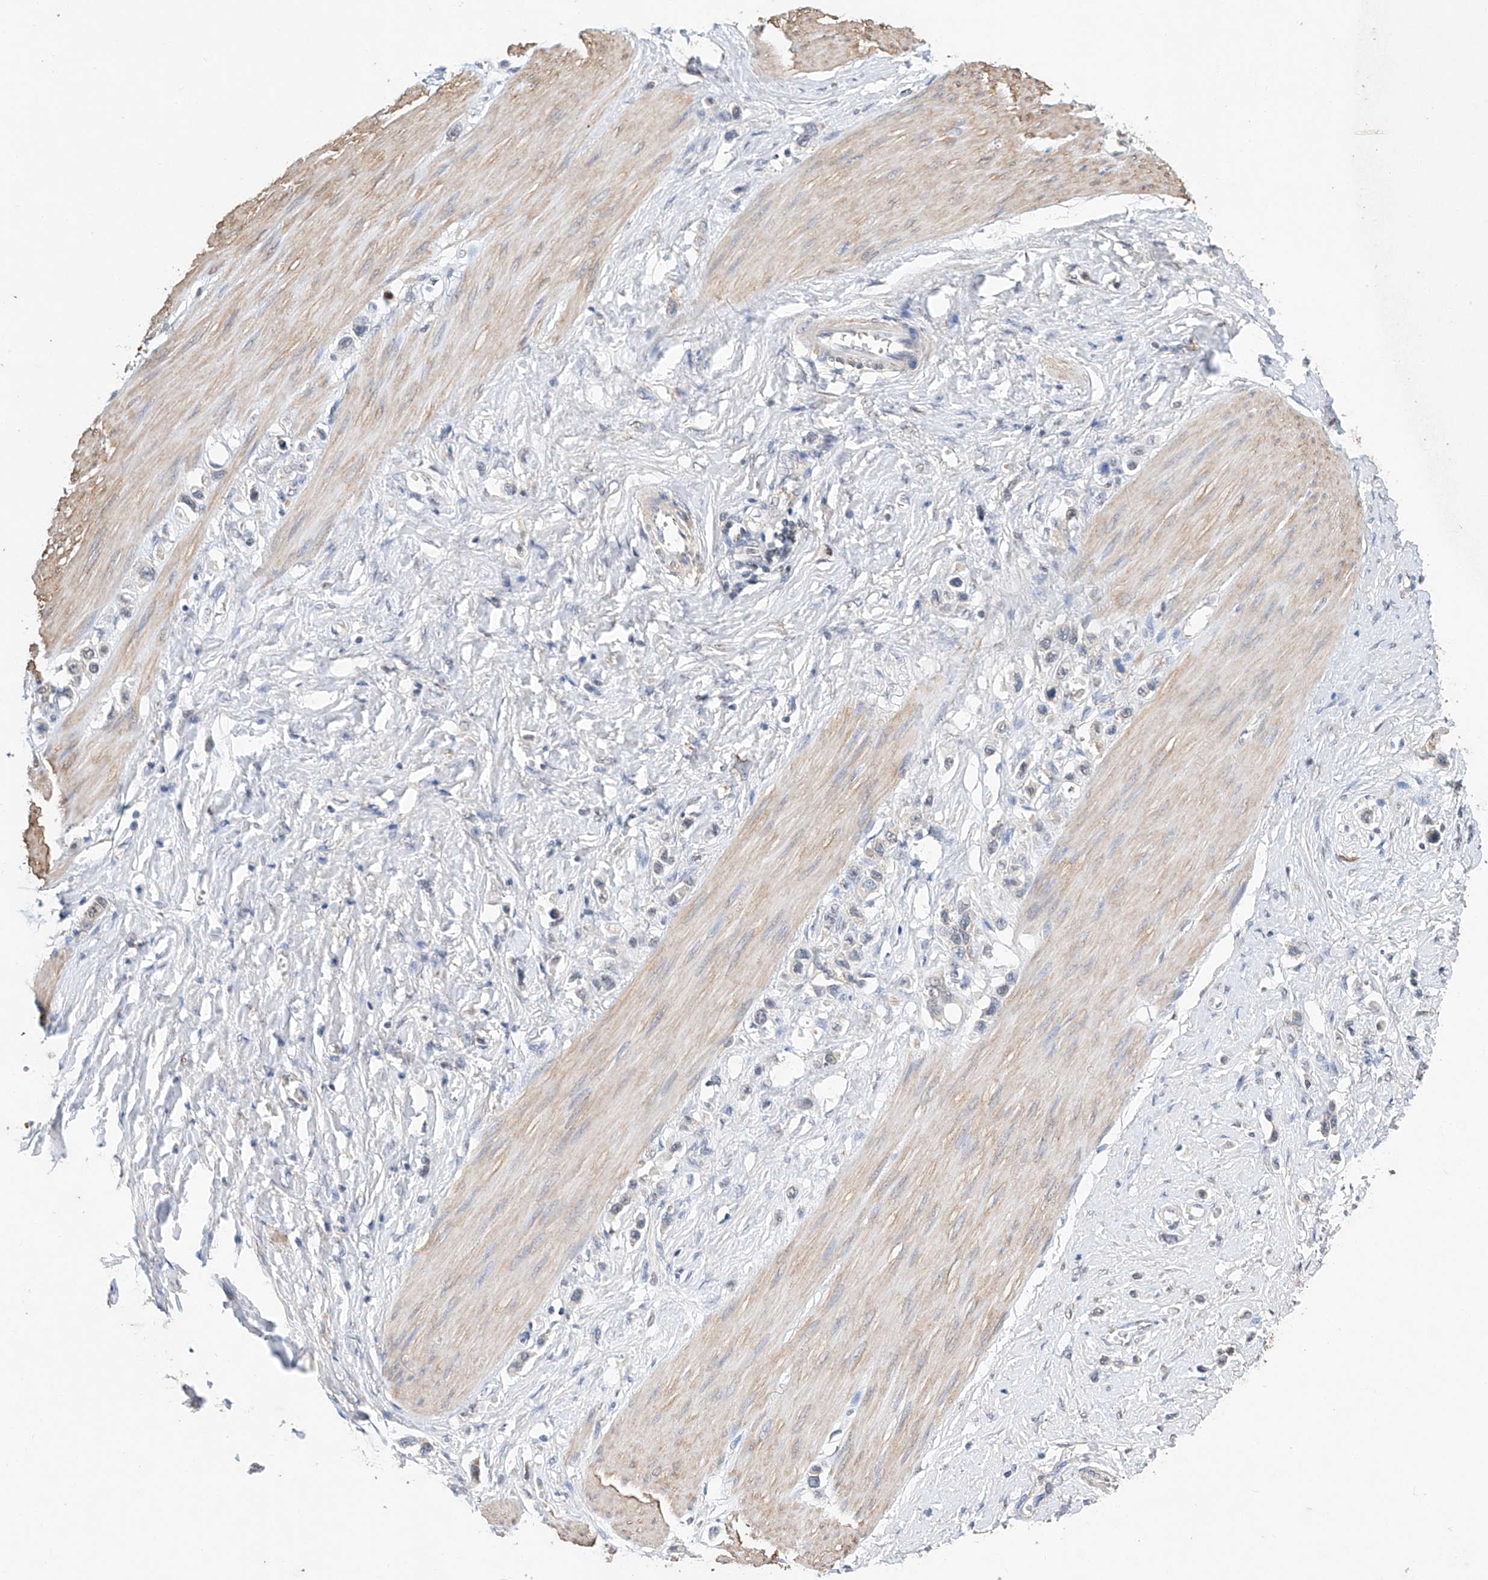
{"staining": {"intensity": "negative", "quantity": "none", "location": "none"}, "tissue": "stomach cancer", "cell_type": "Tumor cells", "image_type": "cancer", "snomed": [{"axis": "morphology", "description": "Adenocarcinoma, NOS"}, {"axis": "topography", "description": "Stomach"}], "caption": "Immunohistochemical staining of stomach cancer shows no significant staining in tumor cells. Nuclei are stained in blue.", "gene": "CTDP1", "patient": {"sex": "female", "age": 65}}